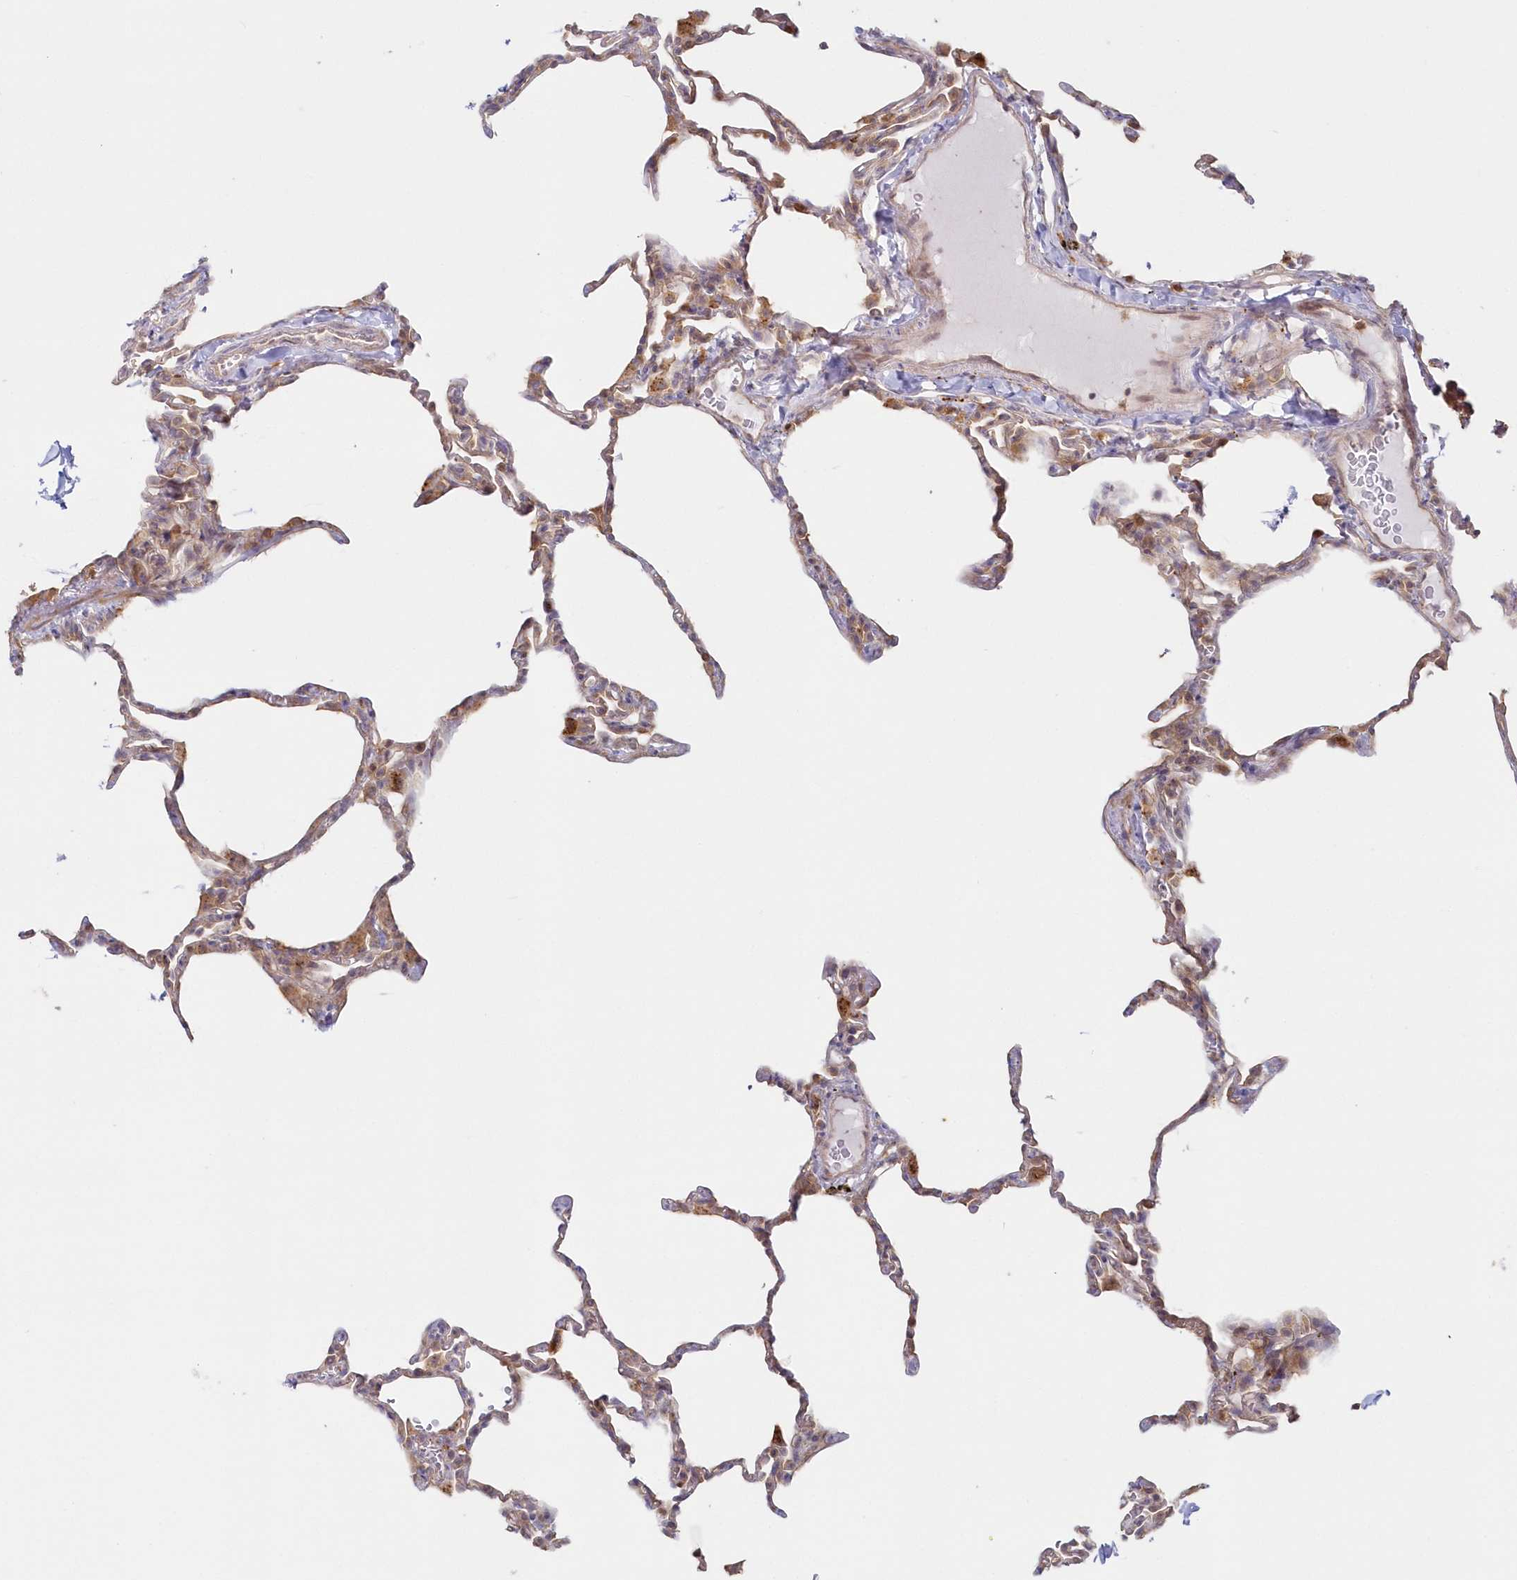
{"staining": {"intensity": "moderate", "quantity": "<25%", "location": "cytoplasmic/membranous"}, "tissue": "lung", "cell_type": "Alveolar cells", "image_type": "normal", "snomed": [{"axis": "morphology", "description": "Normal tissue, NOS"}, {"axis": "topography", "description": "Lung"}], "caption": "Lung stained with DAB (3,3'-diaminobenzidine) IHC demonstrates low levels of moderate cytoplasmic/membranous expression in about <25% of alveolar cells. (DAB IHC, brown staining for protein, blue staining for nuclei).", "gene": "GBE1", "patient": {"sex": "male", "age": 20}}